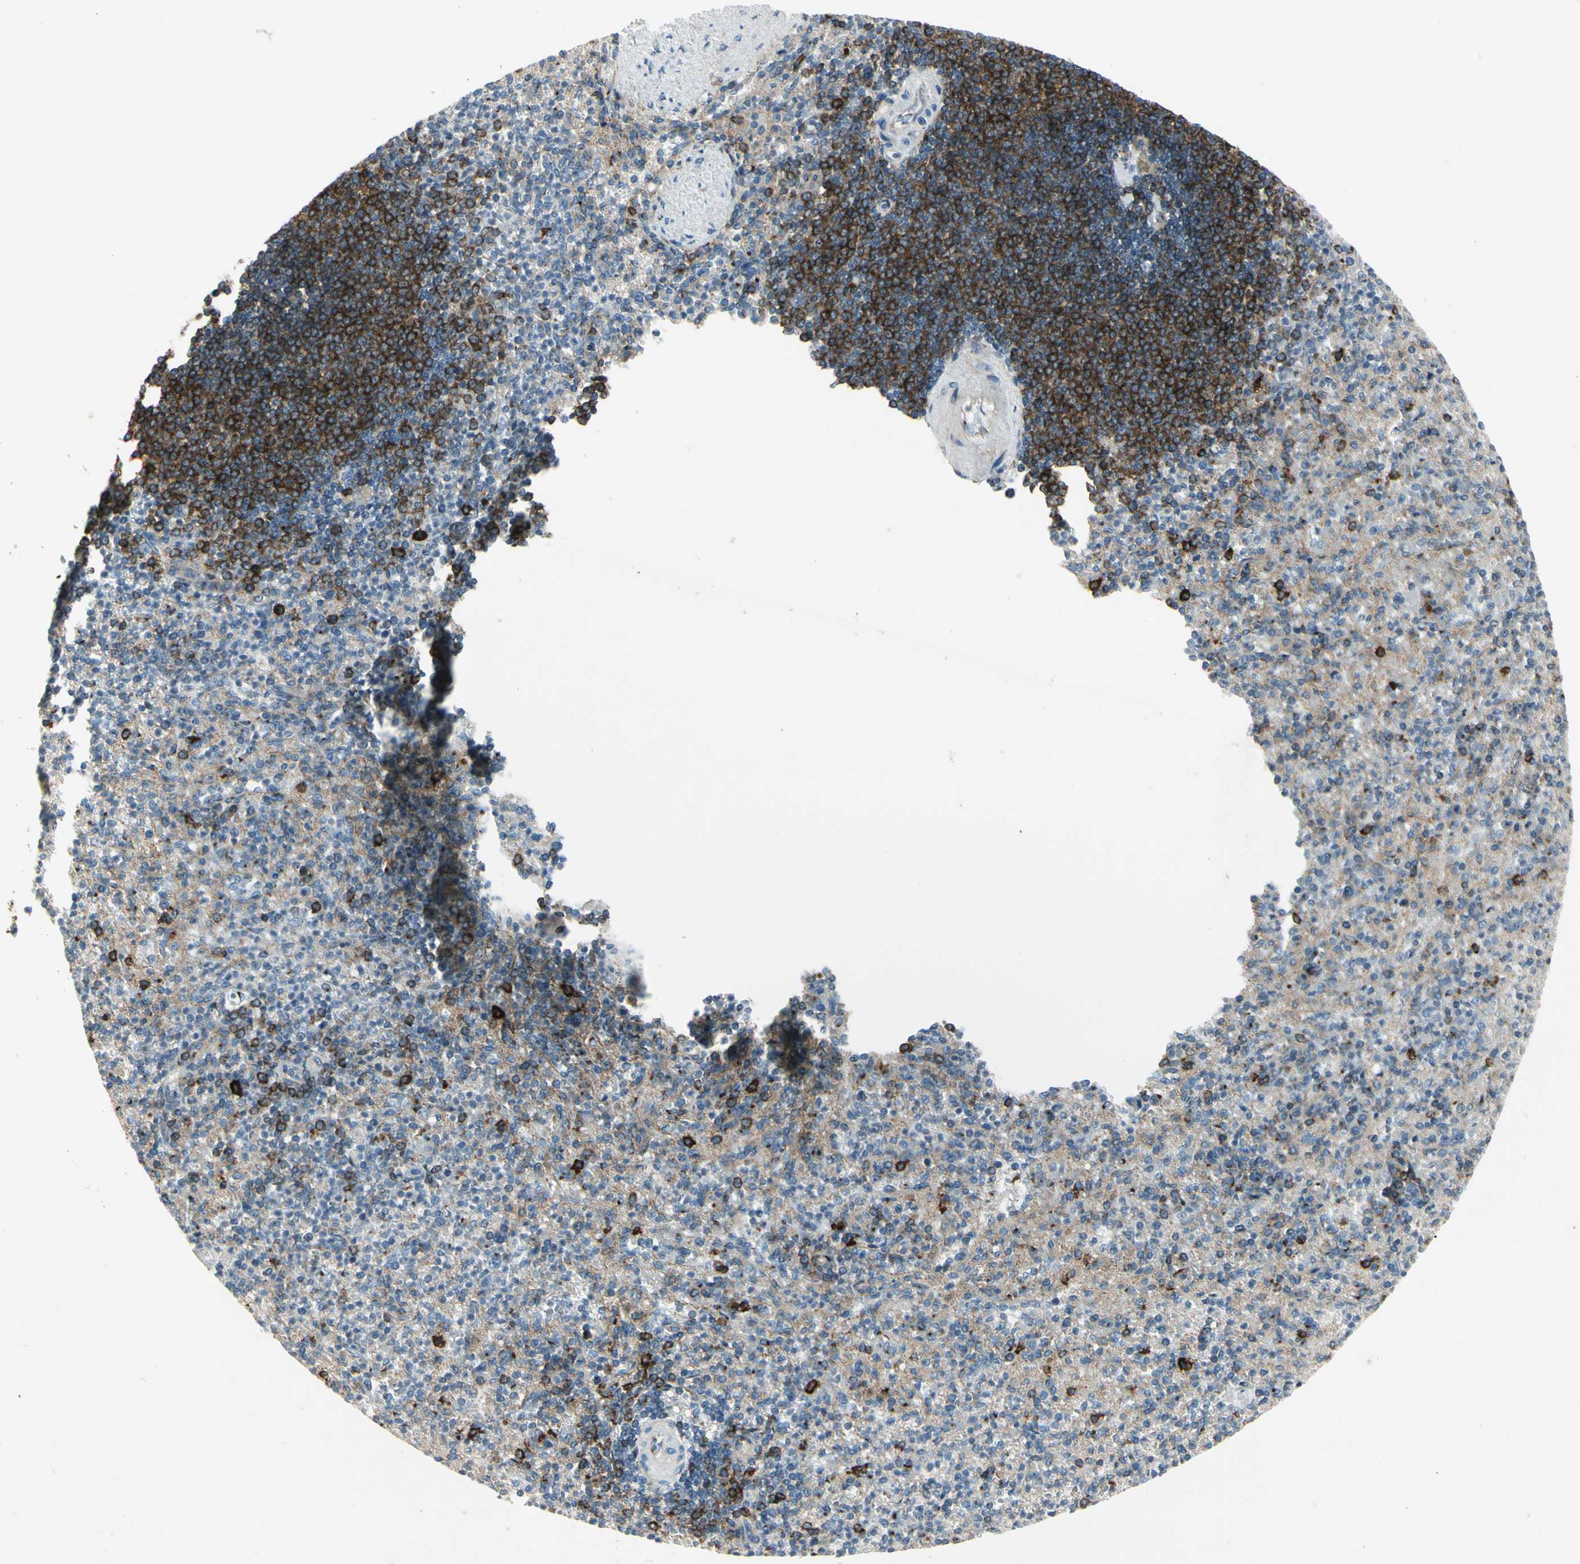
{"staining": {"intensity": "moderate", "quantity": "25%-75%", "location": "cytoplasmic/membranous"}, "tissue": "spleen", "cell_type": "Cells in red pulp", "image_type": "normal", "snomed": [{"axis": "morphology", "description": "Normal tissue, NOS"}, {"axis": "topography", "description": "Spleen"}], "caption": "A brown stain shows moderate cytoplasmic/membranous expression of a protein in cells in red pulp of normal spleen.", "gene": "ABCA3", "patient": {"sex": "female", "age": 74}}